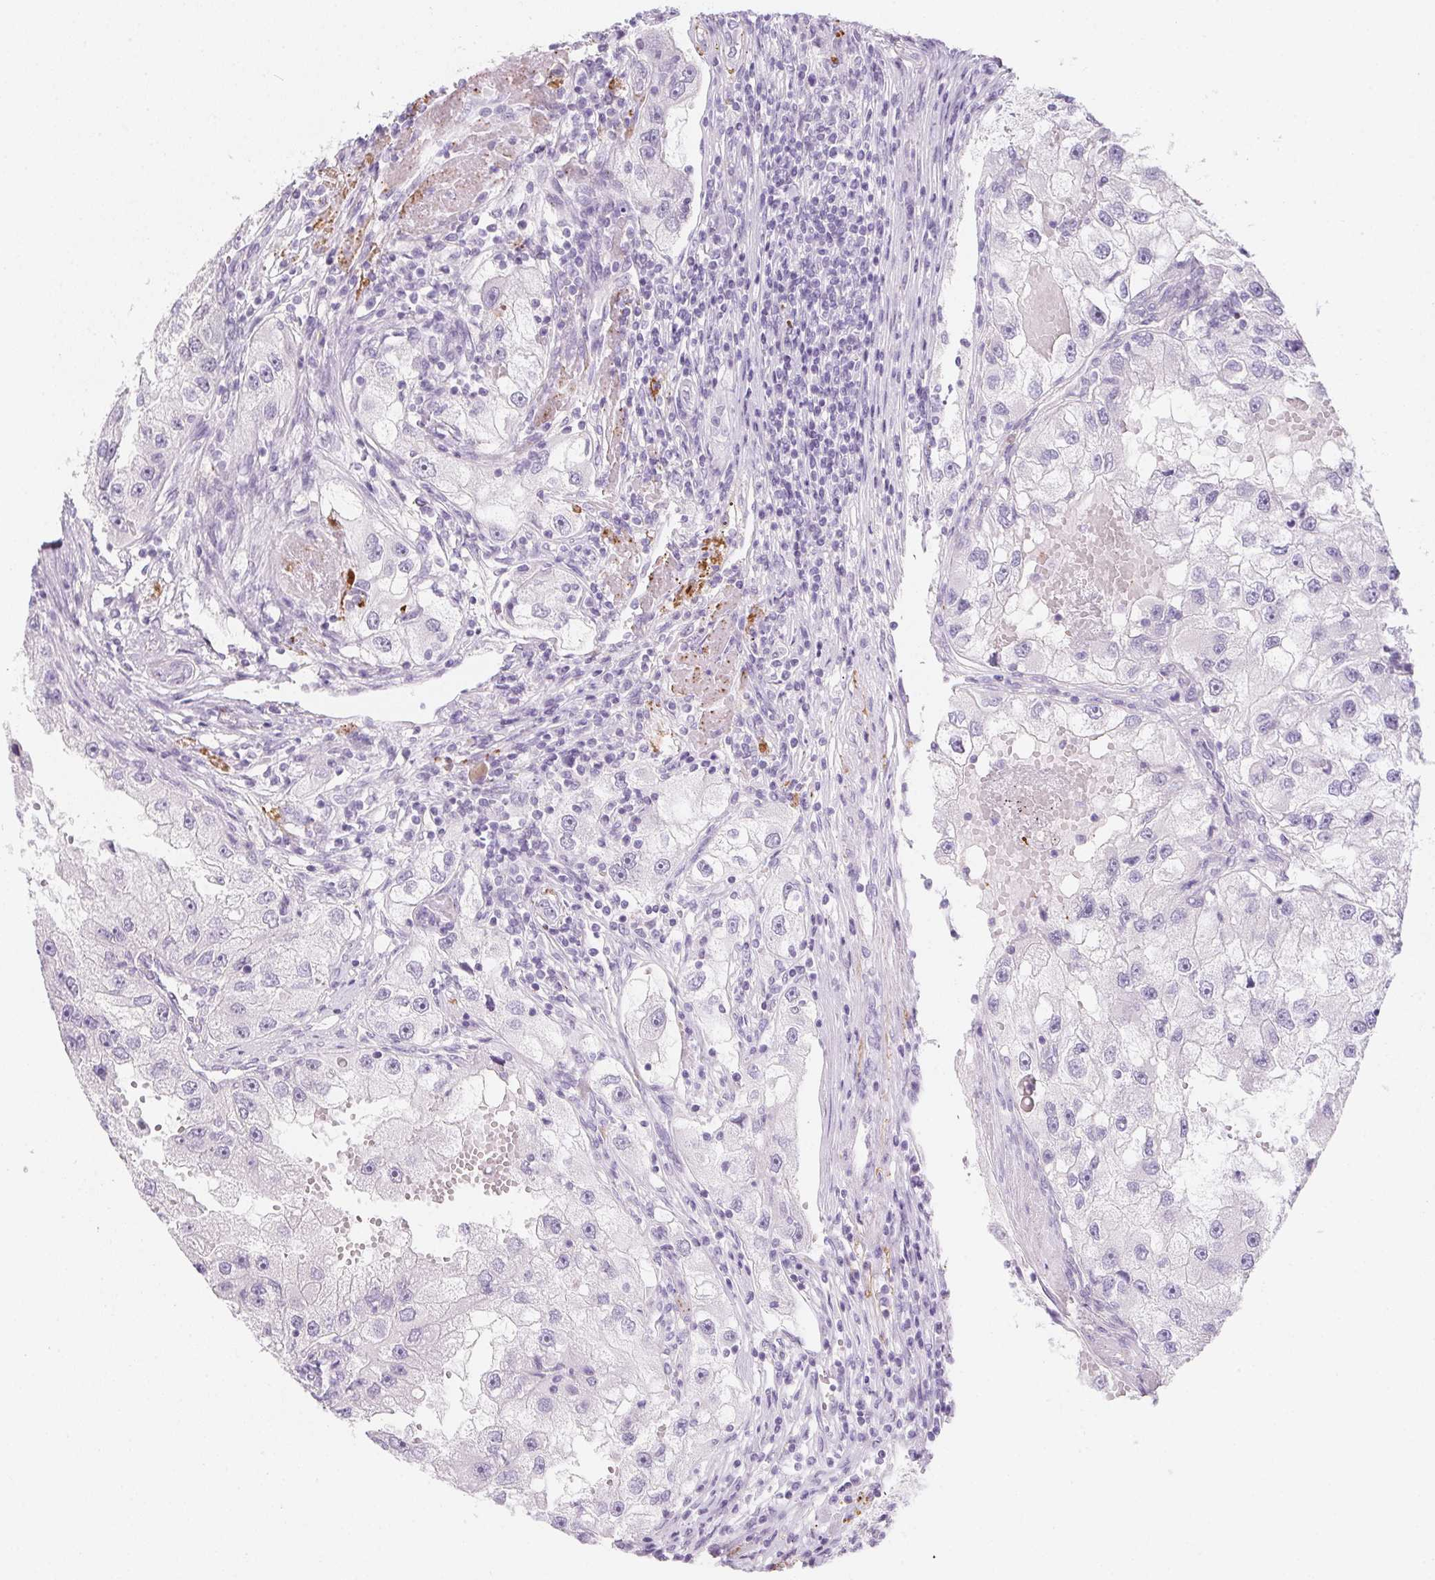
{"staining": {"intensity": "negative", "quantity": "none", "location": "none"}, "tissue": "renal cancer", "cell_type": "Tumor cells", "image_type": "cancer", "snomed": [{"axis": "morphology", "description": "Adenocarcinoma, NOS"}, {"axis": "topography", "description": "Kidney"}], "caption": "This micrograph is of renal cancer stained with IHC to label a protein in brown with the nuclei are counter-stained blue. There is no expression in tumor cells. (Stains: DAB (3,3'-diaminobenzidine) immunohistochemistry (IHC) with hematoxylin counter stain, Microscopy: brightfield microscopy at high magnification).", "gene": "MYL4", "patient": {"sex": "male", "age": 63}}